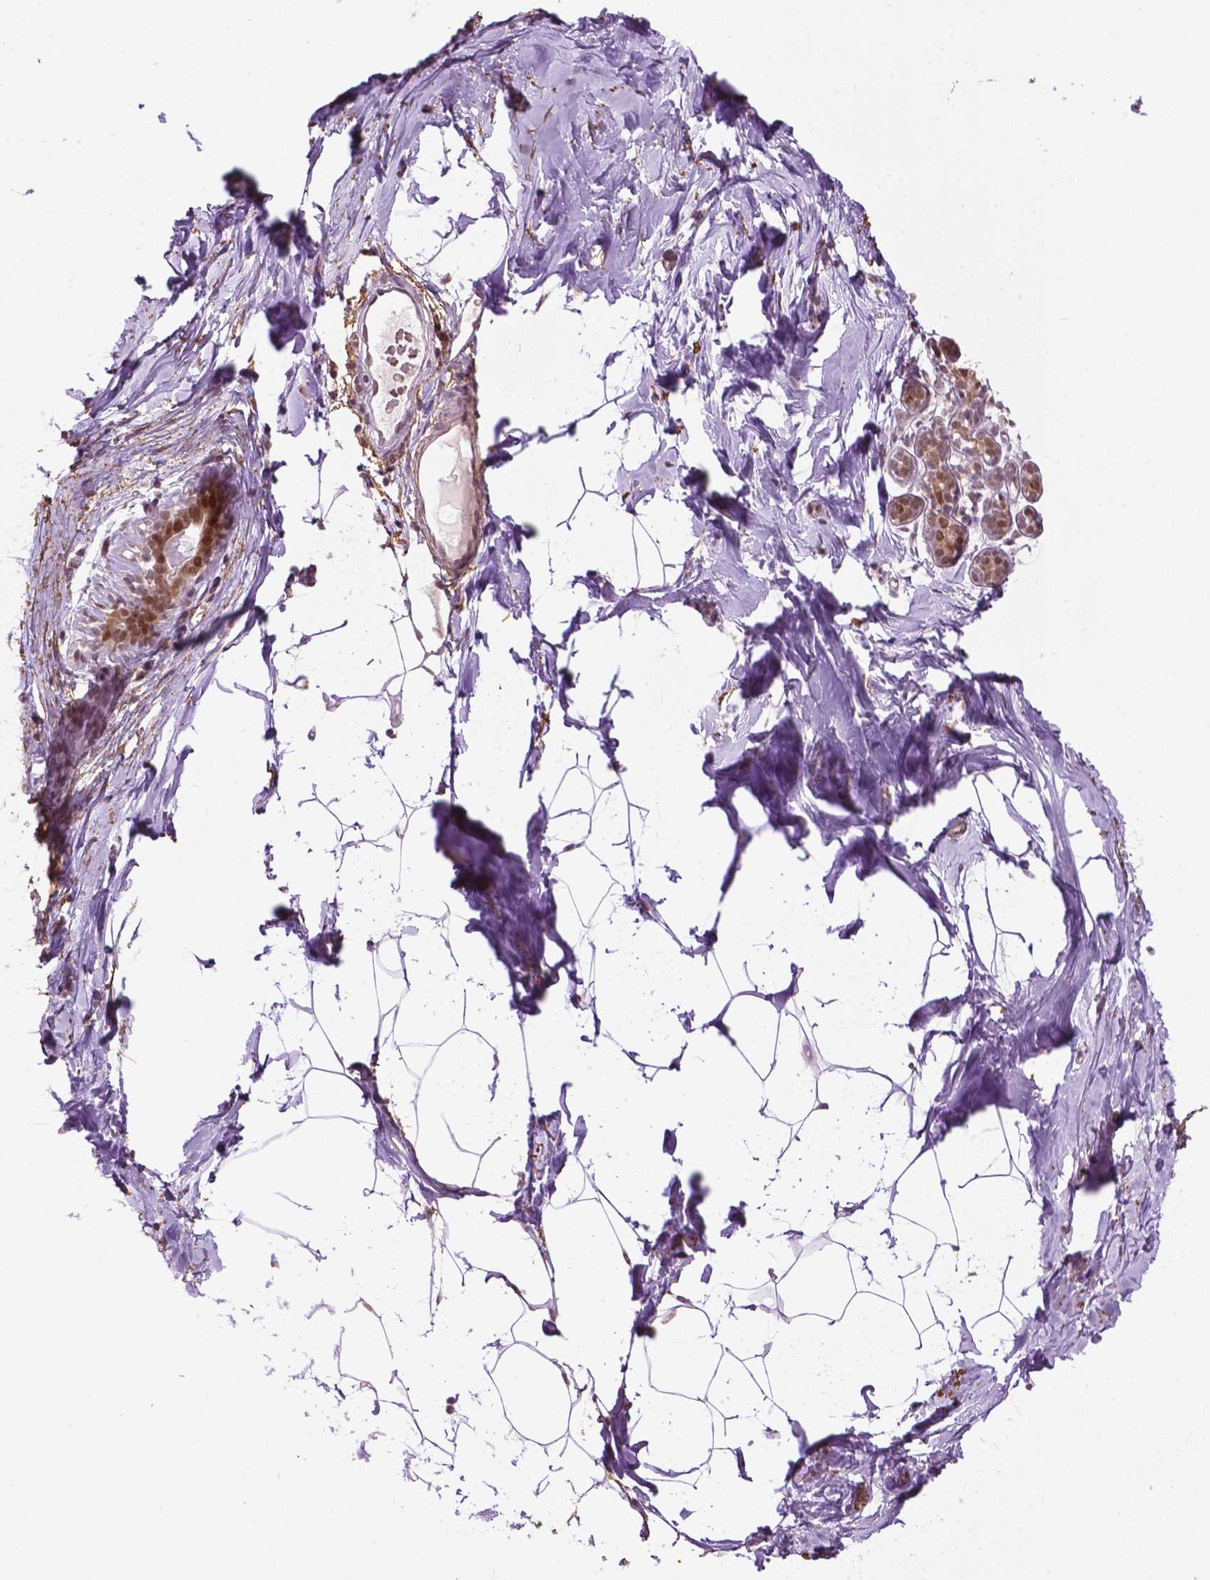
{"staining": {"intensity": "weak", "quantity": "25%-75%", "location": "nuclear"}, "tissue": "breast", "cell_type": "Adipocytes", "image_type": "normal", "snomed": [{"axis": "morphology", "description": "Normal tissue, NOS"}, {"axis": "topography", "description": "Breast"}], "caption": "Immunohistochemical staining of unremarkable breast reveals 25%-75% levels of weak nuclear protein positivity in about 25%-75% of adipocytes.", "gene": "UBQLN4", "patient": {"sex": "female", "age": 32}}